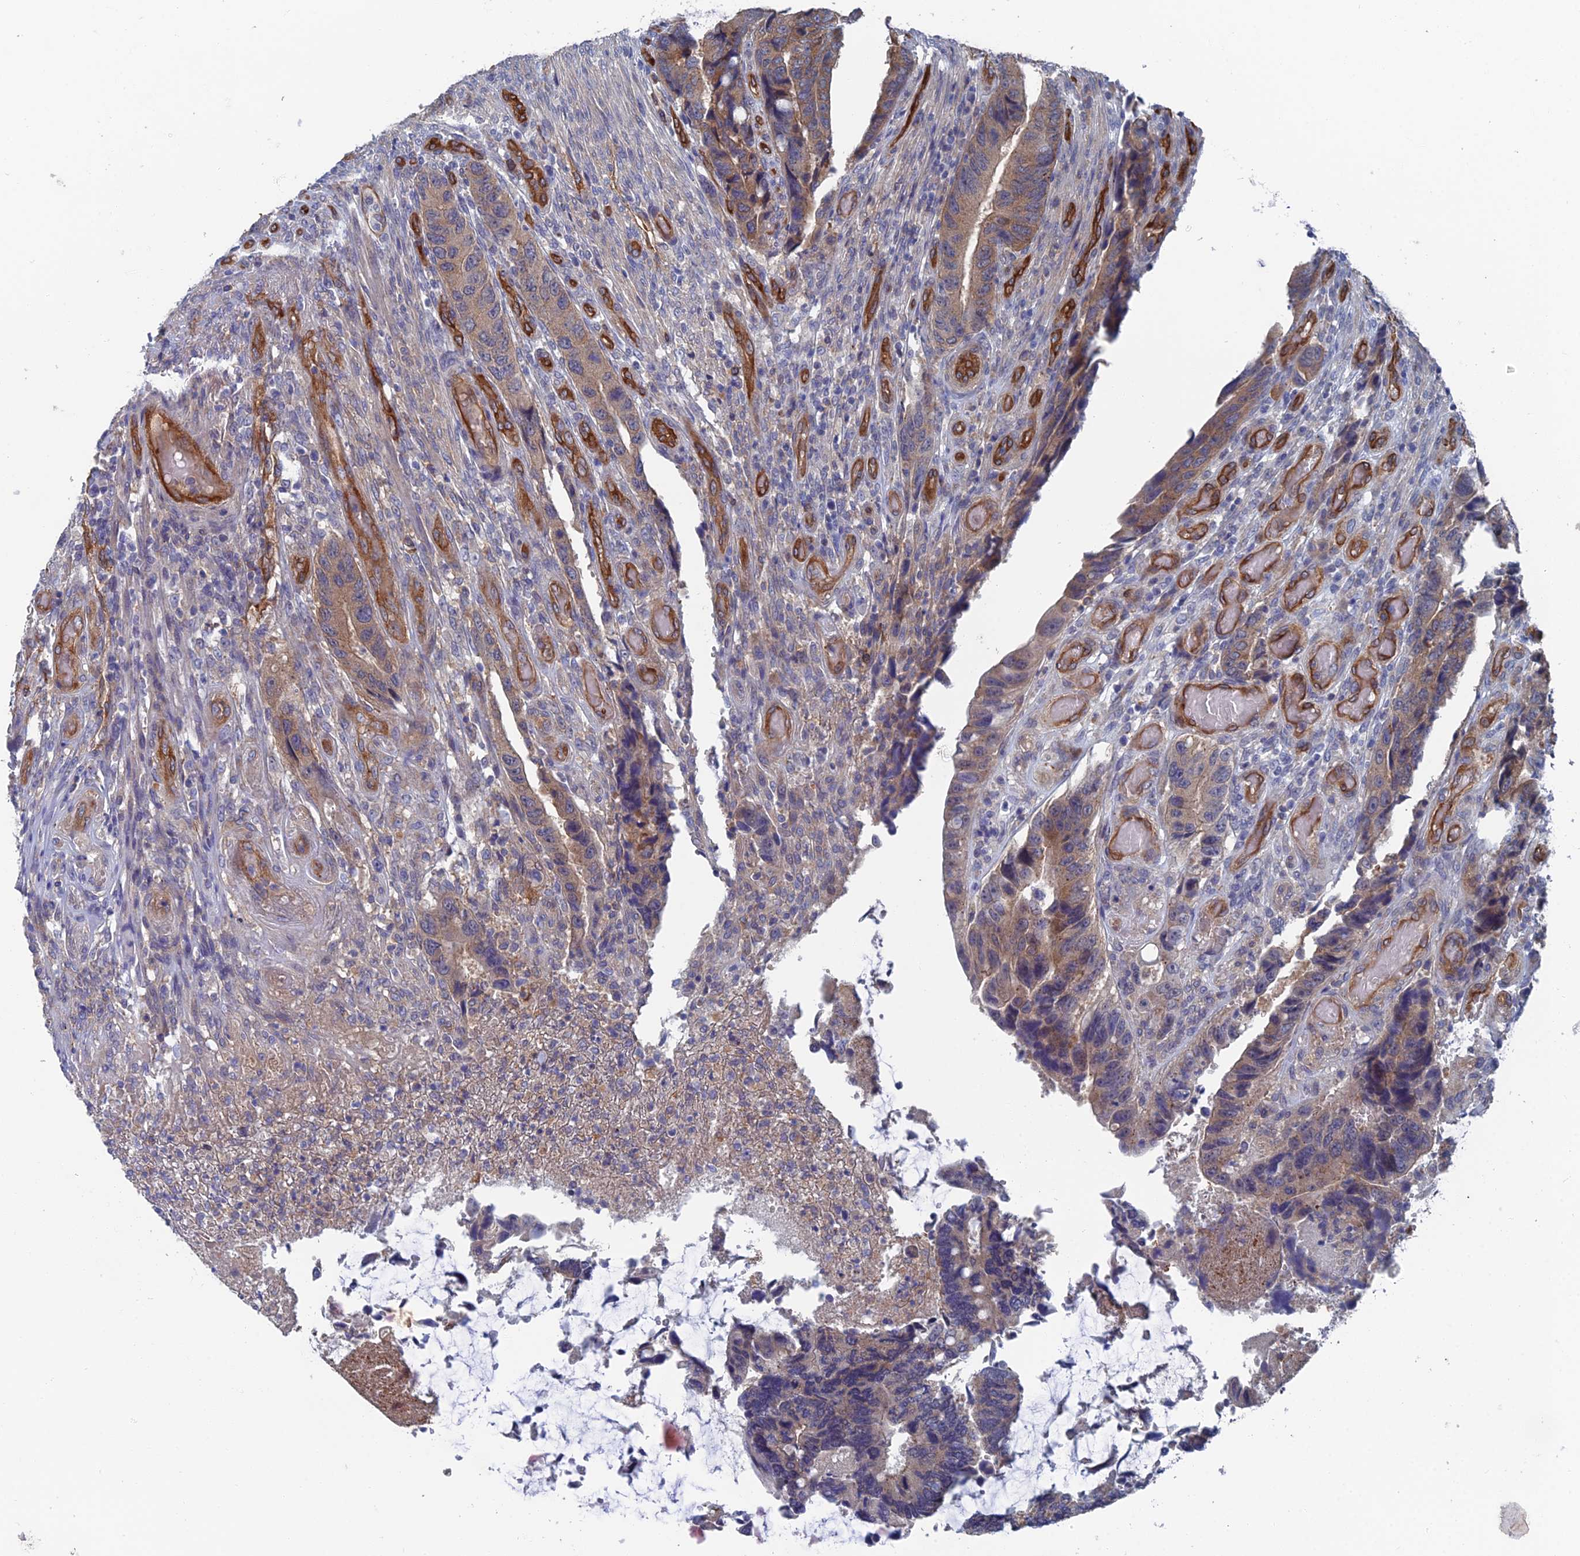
{"staining": {"intensity": "moderate", "quantity": ">75%", "location": "cytoplasmic/membranous"}, "tissue": "colorectal cancer", "cell_type": "Tumor cells", "image_type": "cancer", "snomed": [{"axis": "morphology", "description": "Adenocarcinoma, NOS"}, {"axis": "topography", "description": "Colon"}], "caption": "About >75% of tumor cells in human colorectal adenocarcinoma show moderate cytoplasmic/membranous protein positivity as visualized by brown immunohistochemical staining.", "gene": "ARAP3", "patient": {"sex": "male", "age": 87}}